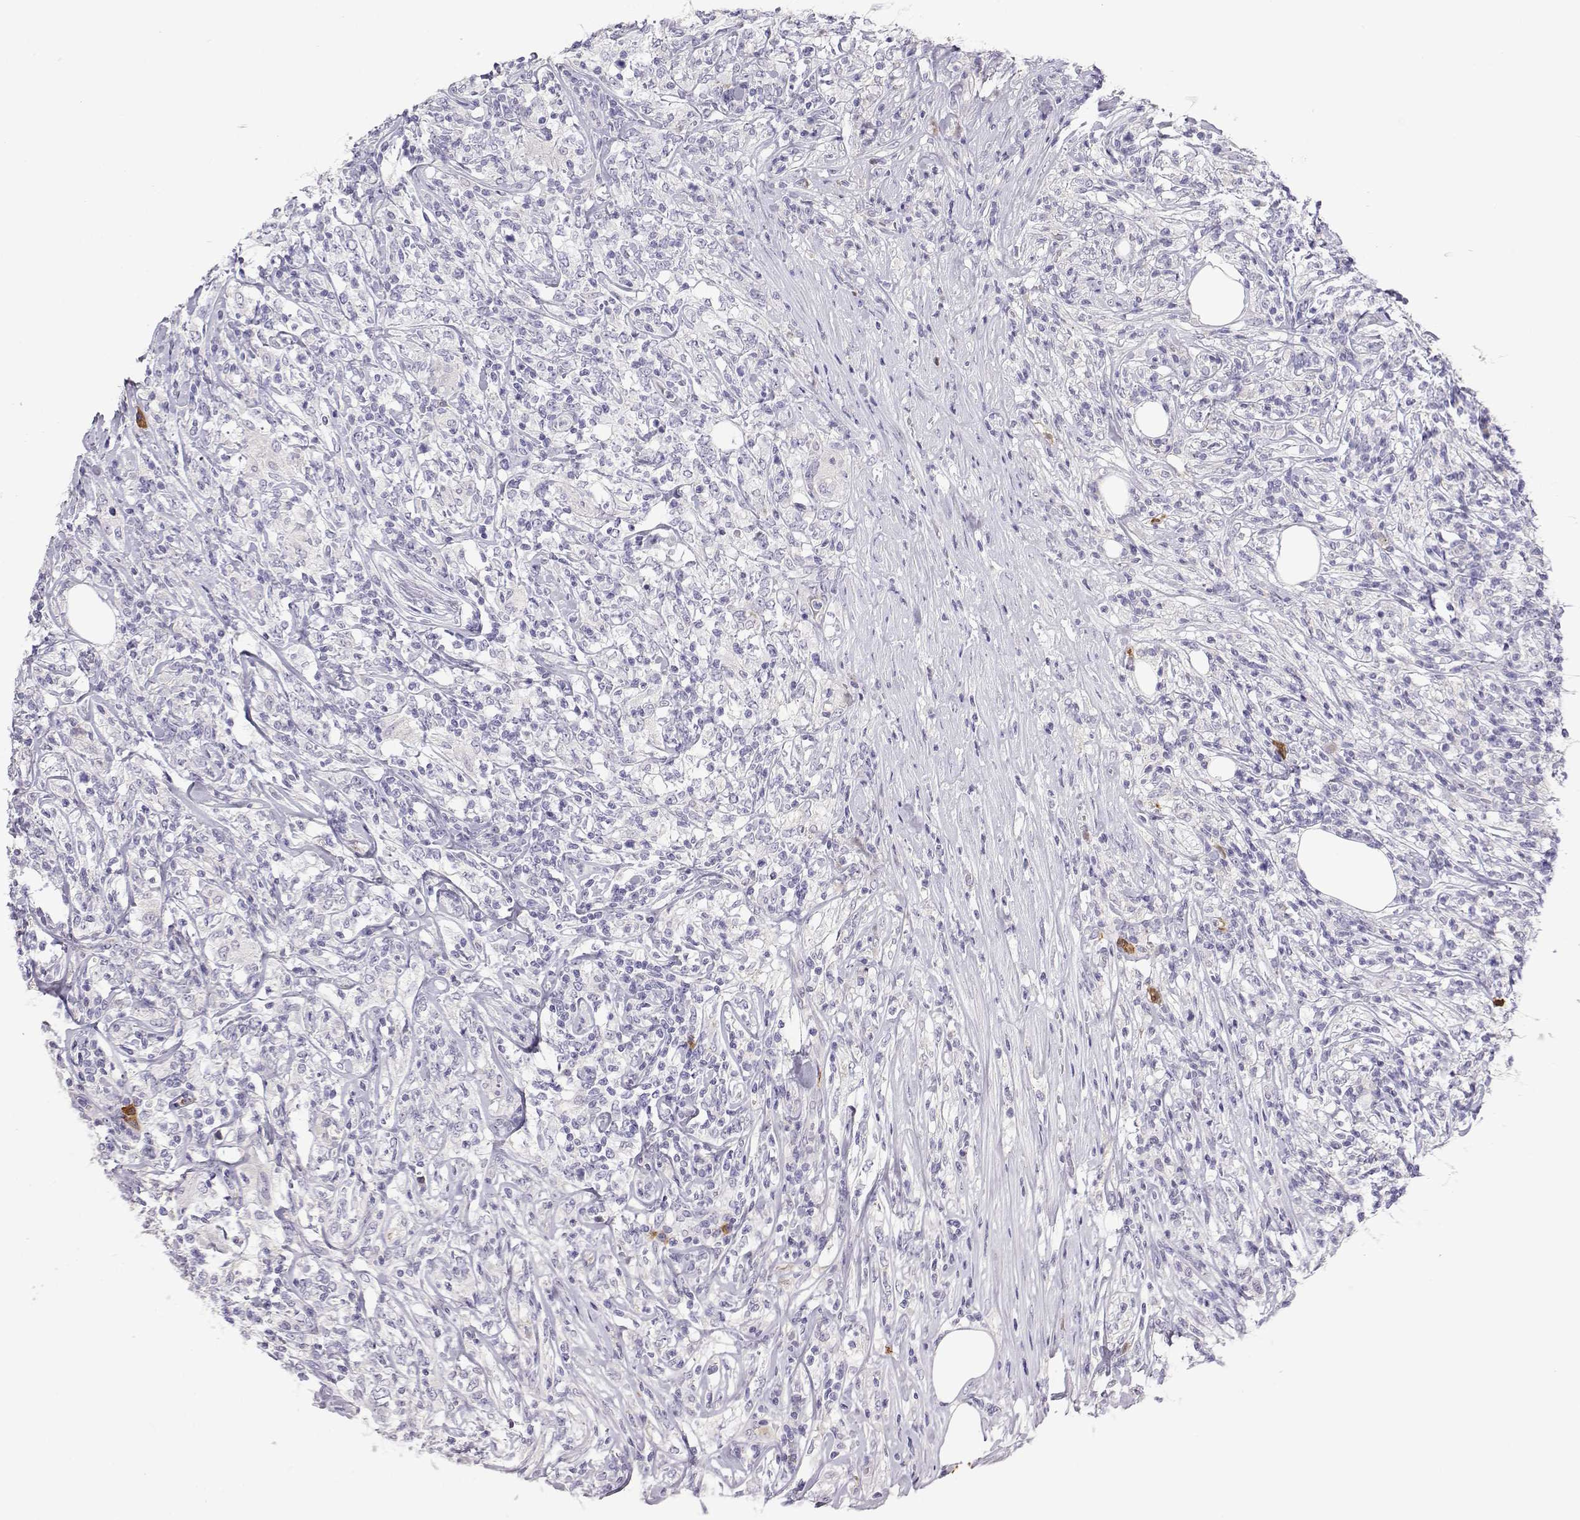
{"staining": {"intensity": "negative", "quantity": "none", "location": "none"}, "tissue": "lymphoma", "cell_type": "Tumor cells", "image_type": "cancer", "snomed": [{"axis": "morphology", "description": "Malignant lymphoma, non-Hodgkin's type, High grade"}, {"axis": "topography", "description": "Lymph node"}], "caption": "Immunohistochemistry (IHC) of human lymphoma exhibits no staining in tumor cells.", "gene": "CDHR1", "patient": {"sex": "female", "age": 84}}